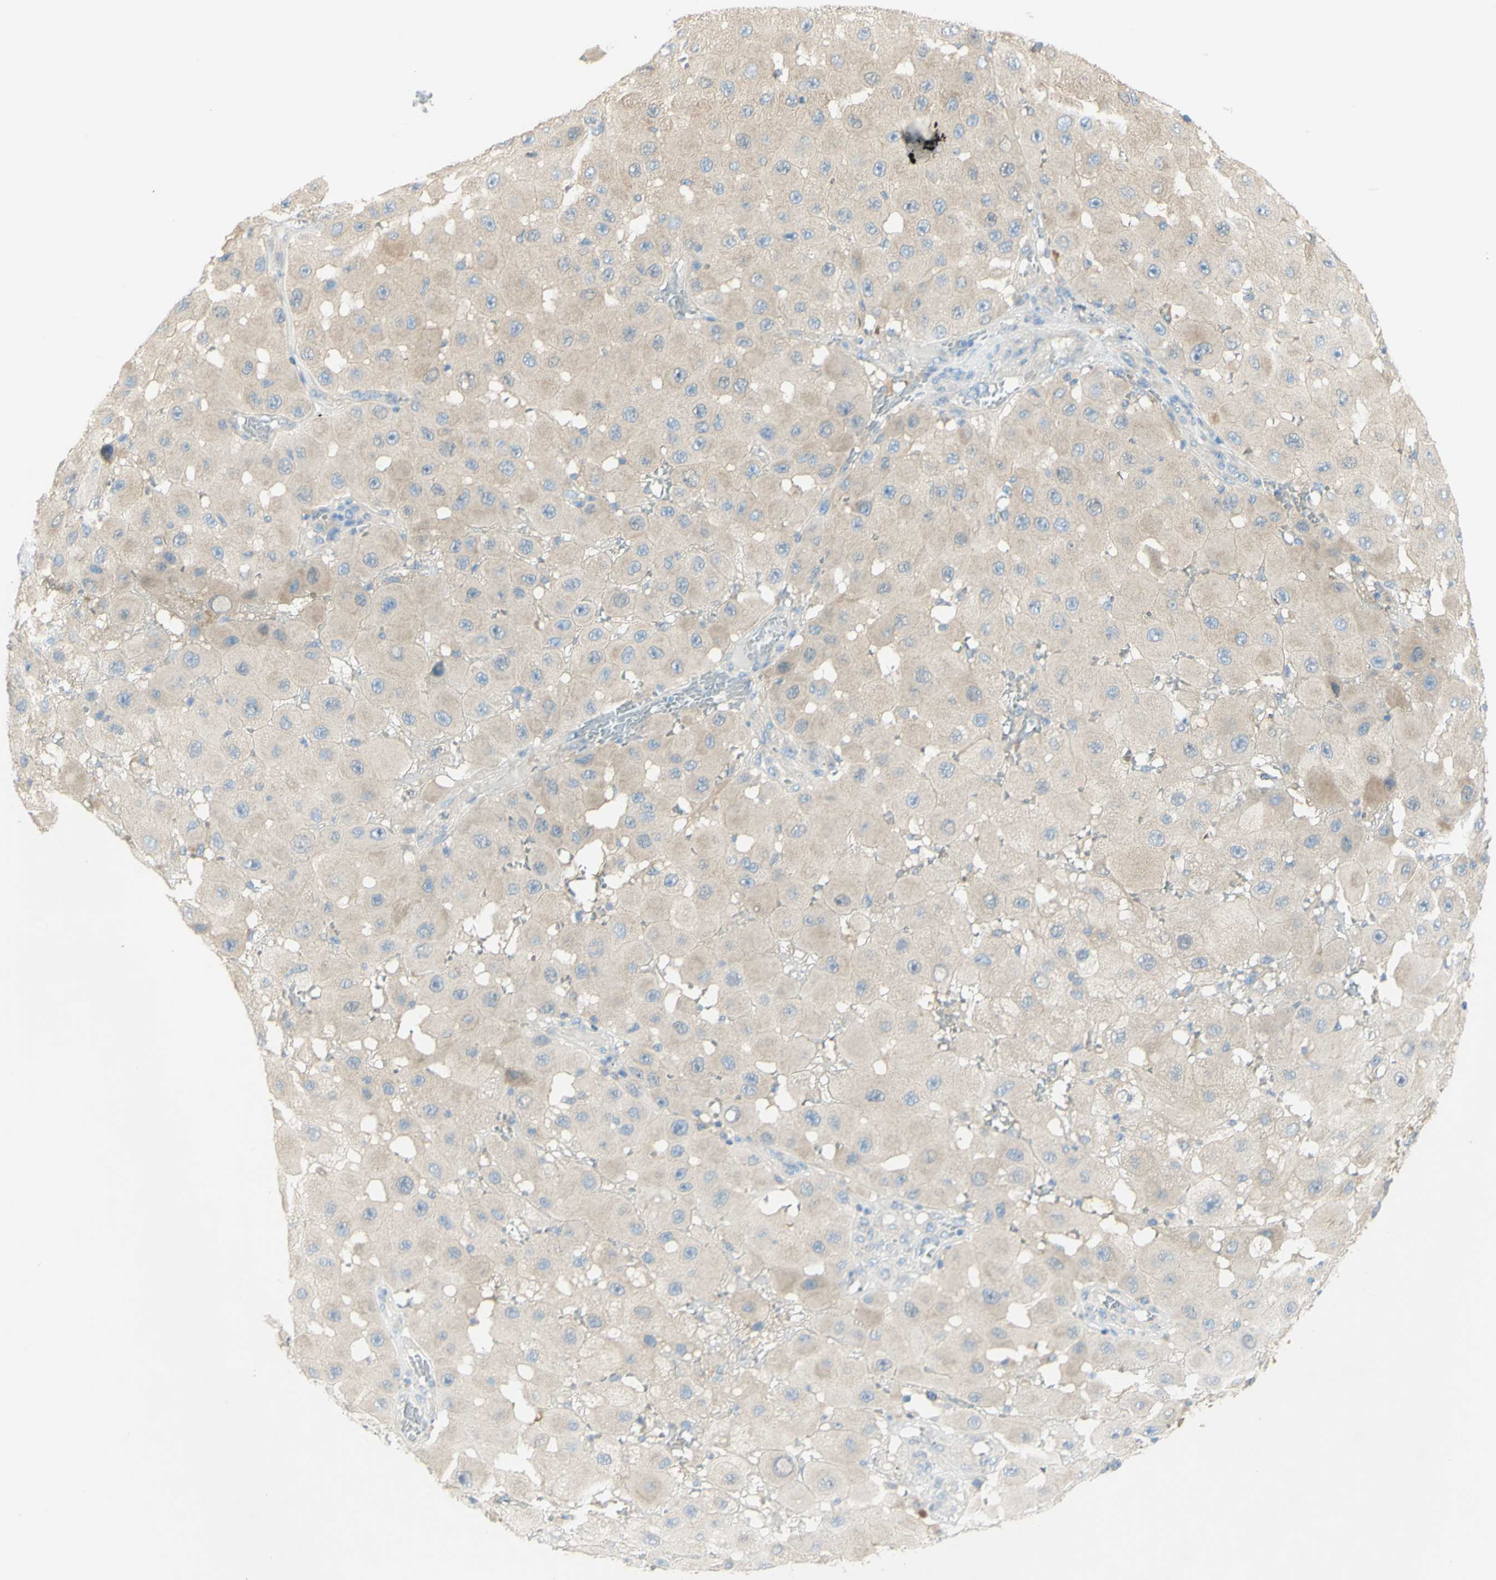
{"staining": {"intensity": "negative", "quantity": "none", "location": "none"}, "tissue": "melanoma", "cell_type": "Tumor cells", "image_type": "cancer", "snomed": [{"axis": "morphology", "description": "Malignant melanoma, NOS"}, {"axis": "topography", "description": "Skin"}], "caption": "The immunohistochemistry micrograph has no significant expression in tumor cells of malignant melanoma tissue.", "gene": "GCNT3", "patient": {"sex": "female", "age": 81}}